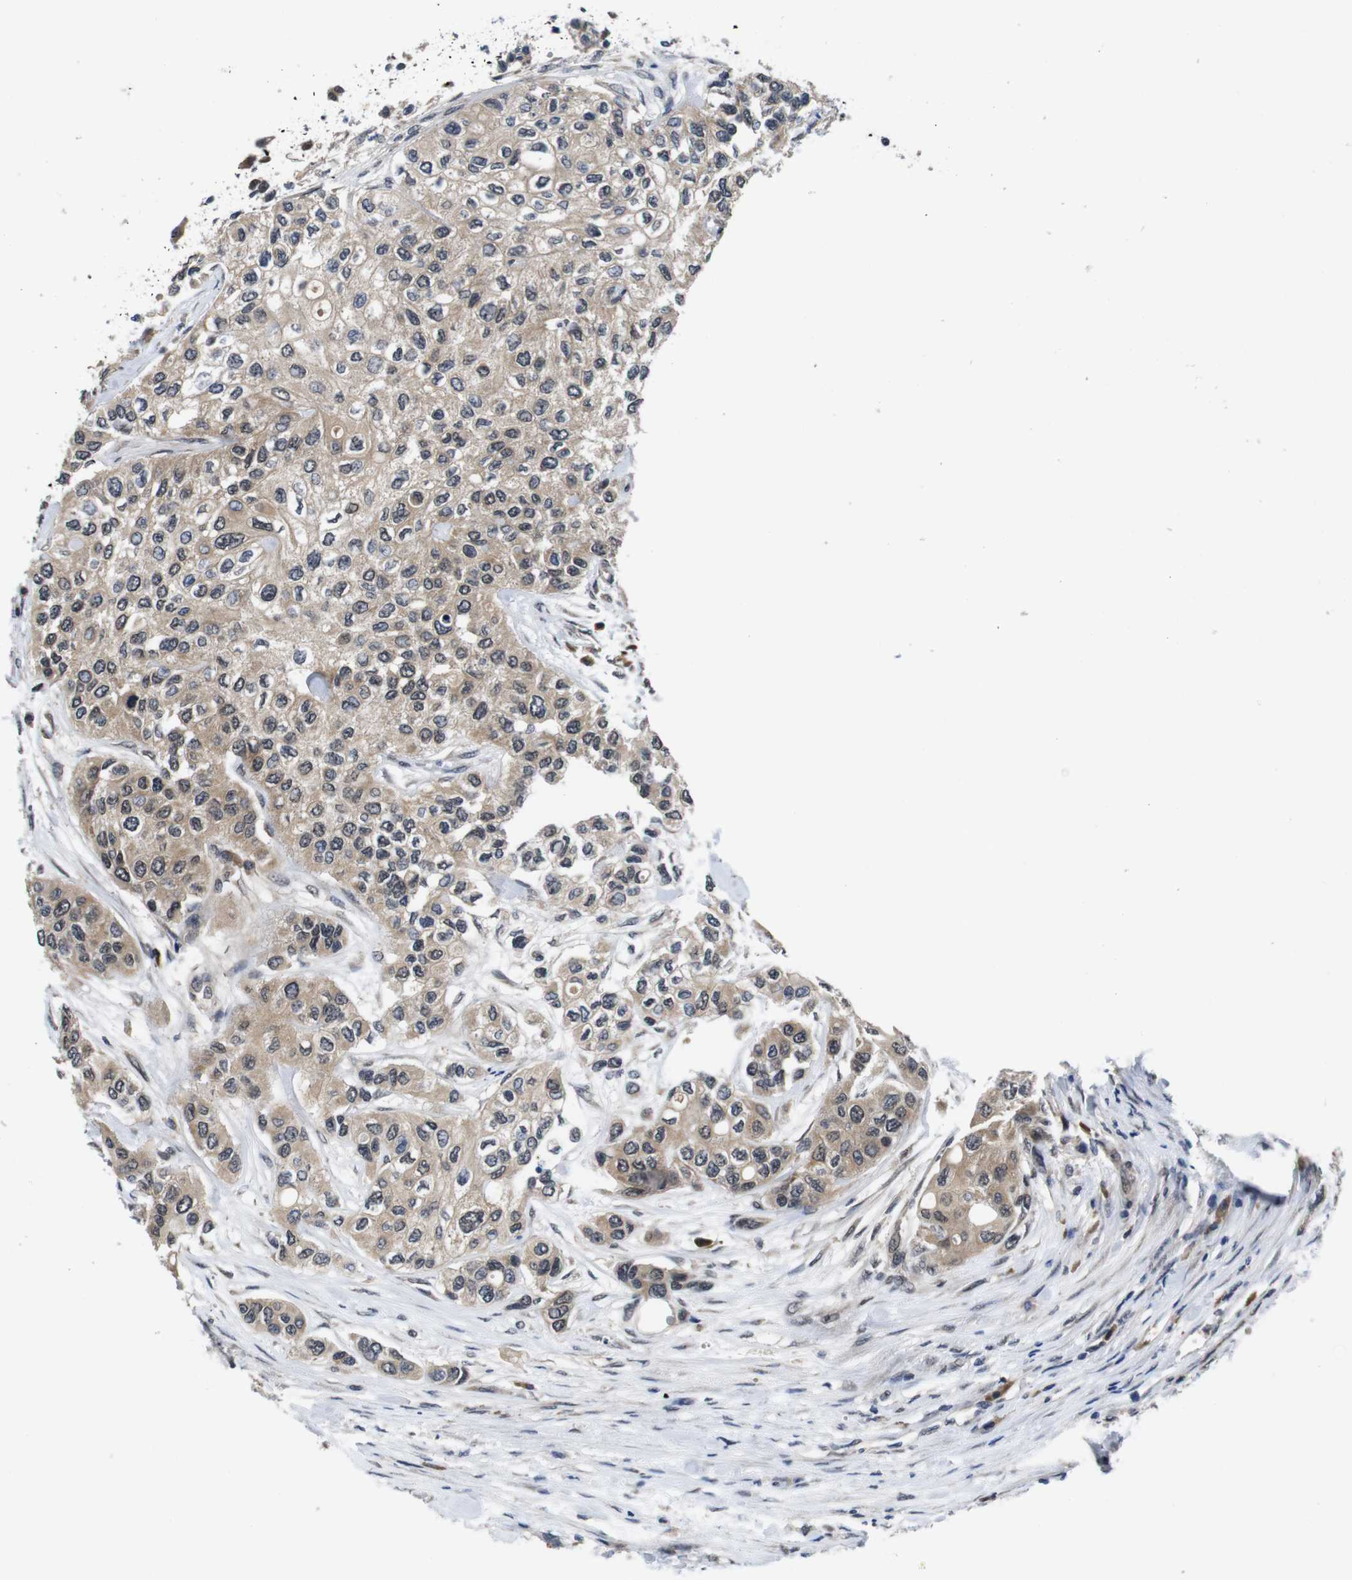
{"staining": {"intensity": "weak", "quantity": ">75%", "location": "cytoplasmic/membranous"}, "tissue": "urothelial cancer", "cell_type": "Tumor cells", "image_type": "cancer", "snomed": [{"axis": "morphology", "description": "Urothelial carcinoma, High grade"}, {"axis": "topography", "description": "Urinary bladder"}], "caption": "High-magnification brightfield microscopy of high-grade urothelial carcinoma stained with DAB (3,3'-diaminobenzidine) (brown) and counterstained with hematoxylin (blue). tumor cells exhibit weak cytoplasmic/membranous staining is appreciated in about>75% of cells.", "gene": "ZBTB46", "patient": {"sex": "female", "age": 56}}